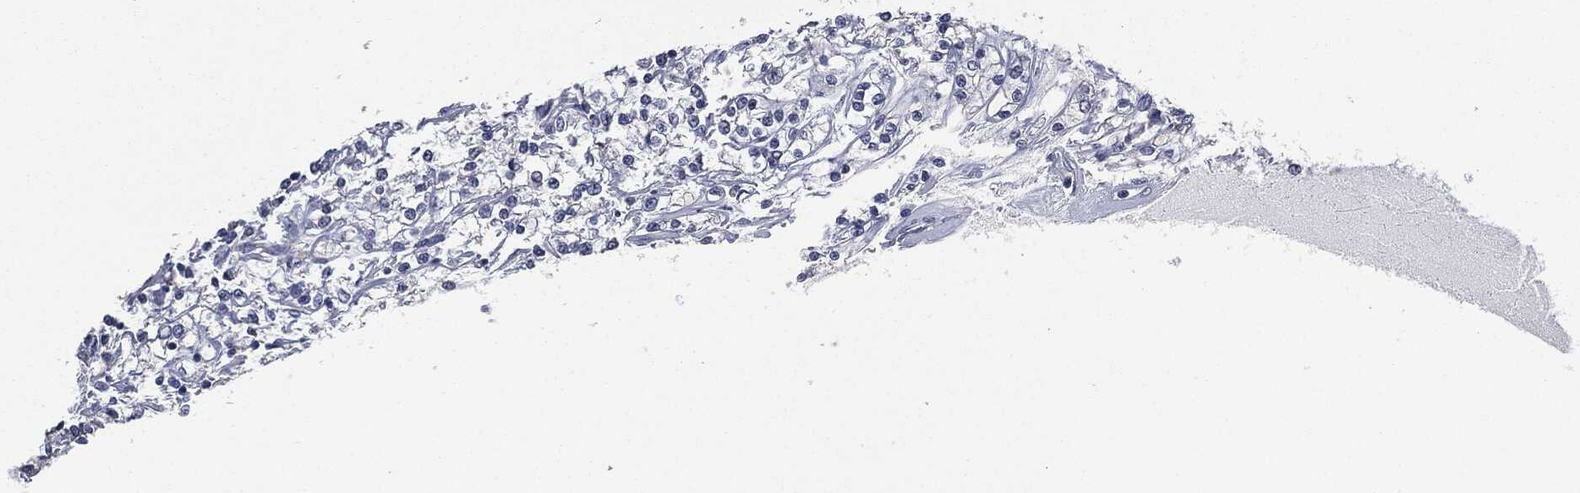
{"staining": {"intensity": "negative", "quantity": "none", "location": "none"}, "tissue": "renal cancer", "cell_type": "Tumor cells", "image_type": "cancer", "snomed": [{"axis": "morphology", "description": "Adenocarcinoma, NOS"}, {"axis": "topography", "description": "Kidney"}], "caption": "A micrograph of renal cancer stained for a protein exhibits no brown staining in tumor cells.", "gene": "IL1RN", "patient": {"sex": "female", "age": 59}}